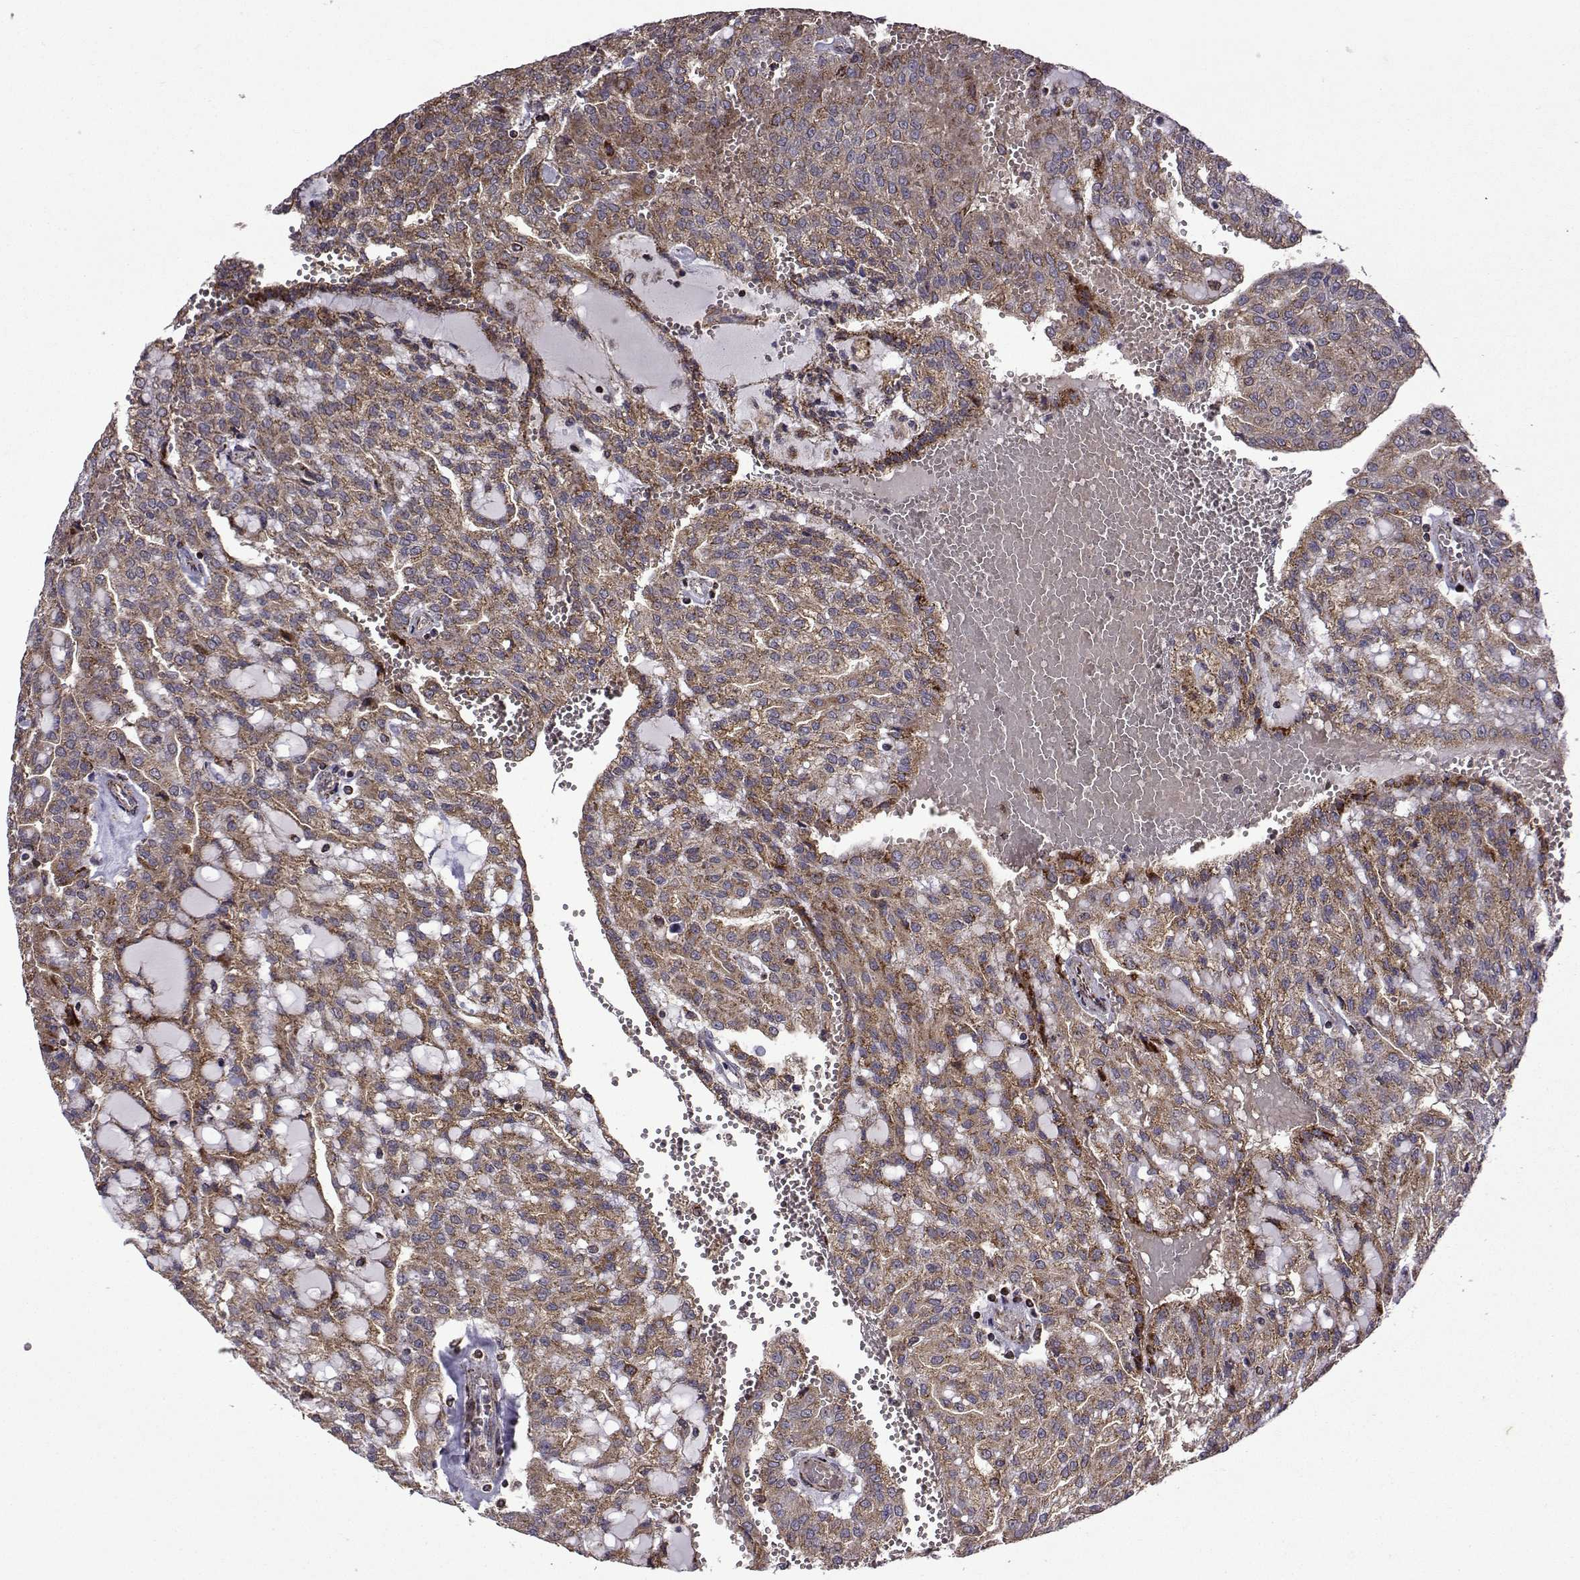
{"staining": {"intensity": "weak", "quantity": ">75%", "location": "cytoplasmic/membranous"}, "tissue": "renal cancer", "cell_type": "Tumor cells", "image_type": "cancer", "snomed": [{"axis": "morphology", "description": "Adenocarcinoma, NOS"}, {"axis": "topography", "description": "Kidney"}], "caption": "This image demonstrates adenocarcinoma (renal) stained with immunohistochemistry to label a protein in brown. The cytoplasmic/membranous of tumor cells show weak positivity for the protein. Nuclei are counter-stained blue.", "gene": "TAB2", "patient": {"sex": "male", "age": 63}}